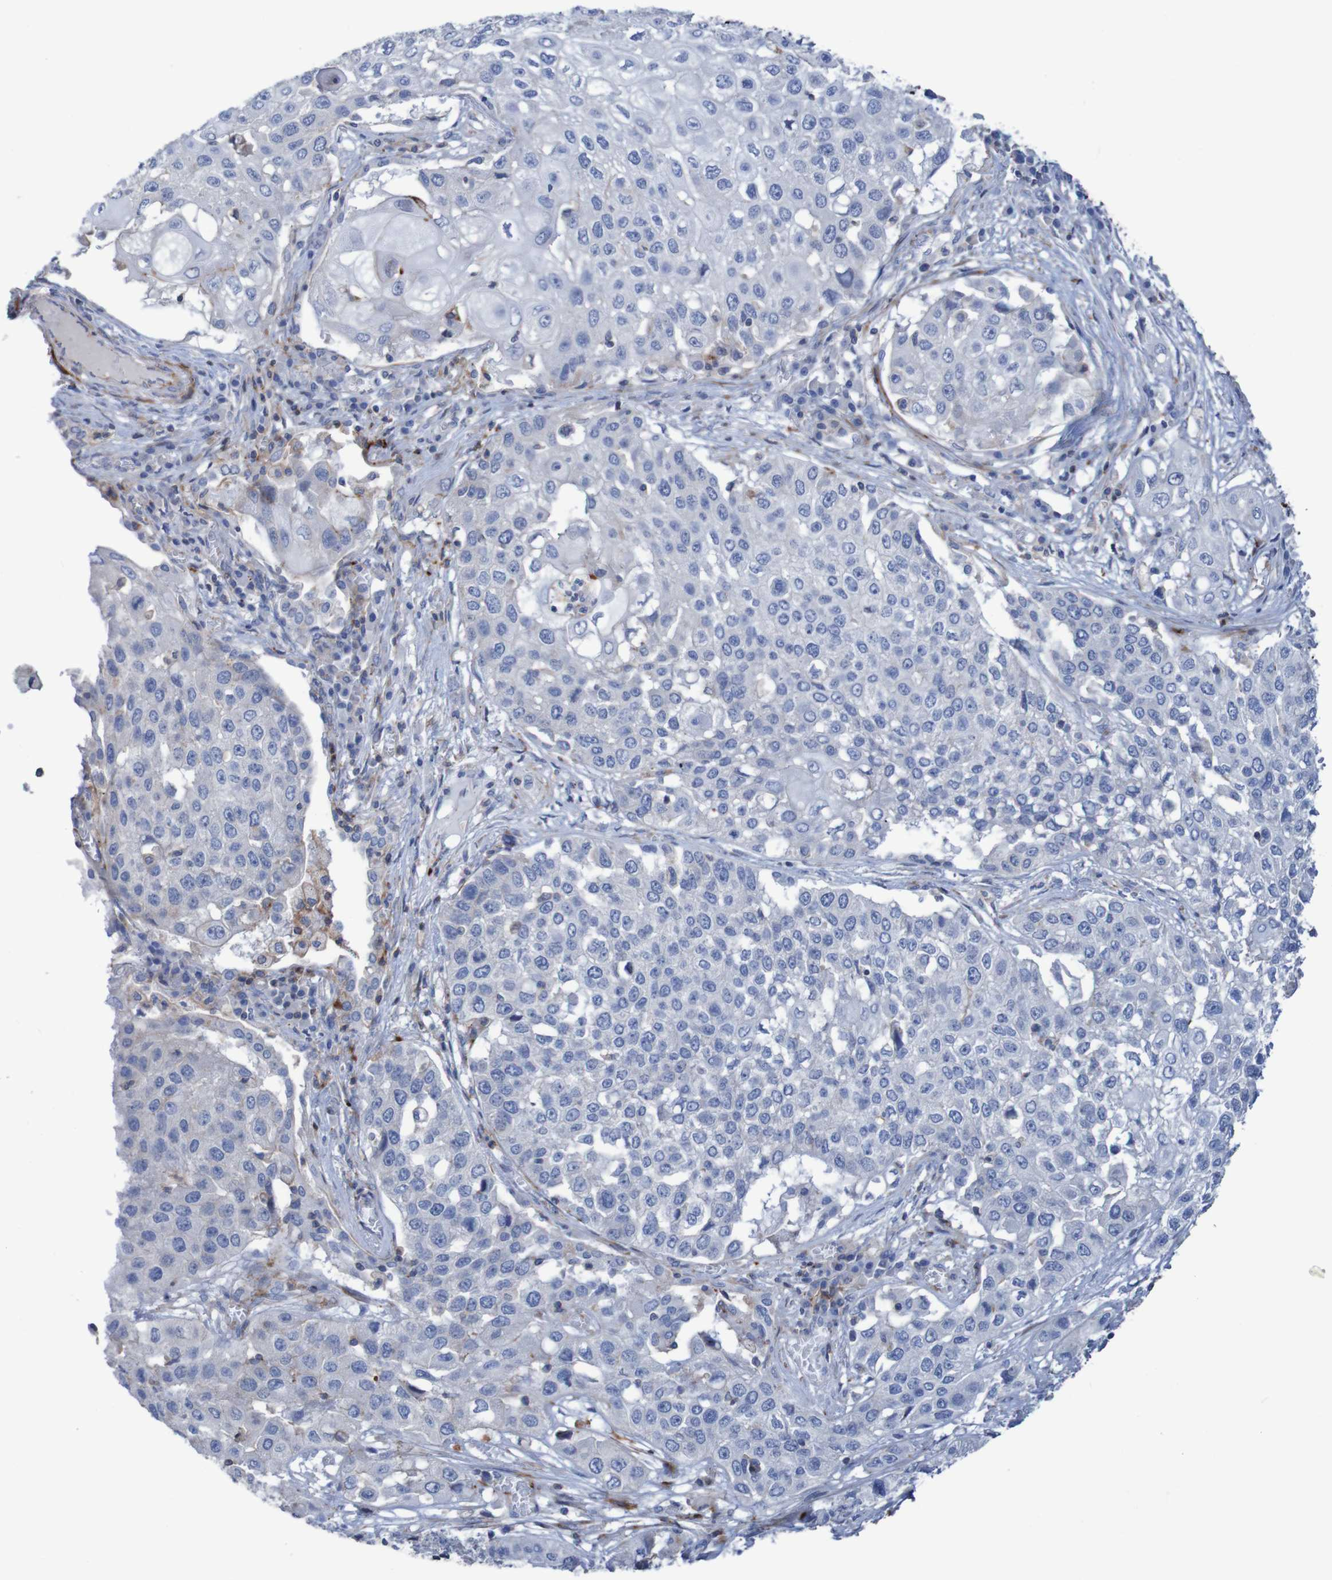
{"staining": {"intensity": "negative", "quantity": "none", "location": "none"}, "tissue": "lung cancer", "cell_type": "Tumor cells", "image_type": "cancer", "snomed": [{"axis": "morphology", "description": "Squamous cell carcinoma, NOS"}, {"axis": "topography", "description": "Lung"}], "caption": "IHC histopathology image of neoplastic tissue: human lung cancer (squamous cell carcinoma) stained with DAB (3,3'-diaminobenzidine) demonstrates no significant protein staining in tumor cells. (DAB (3,3'-diaminobenzidine) IHC visualized using brightfield microscopy, high magnification).", "gene": "RNF182", "patient": {"sex": "male", "age": 71}}